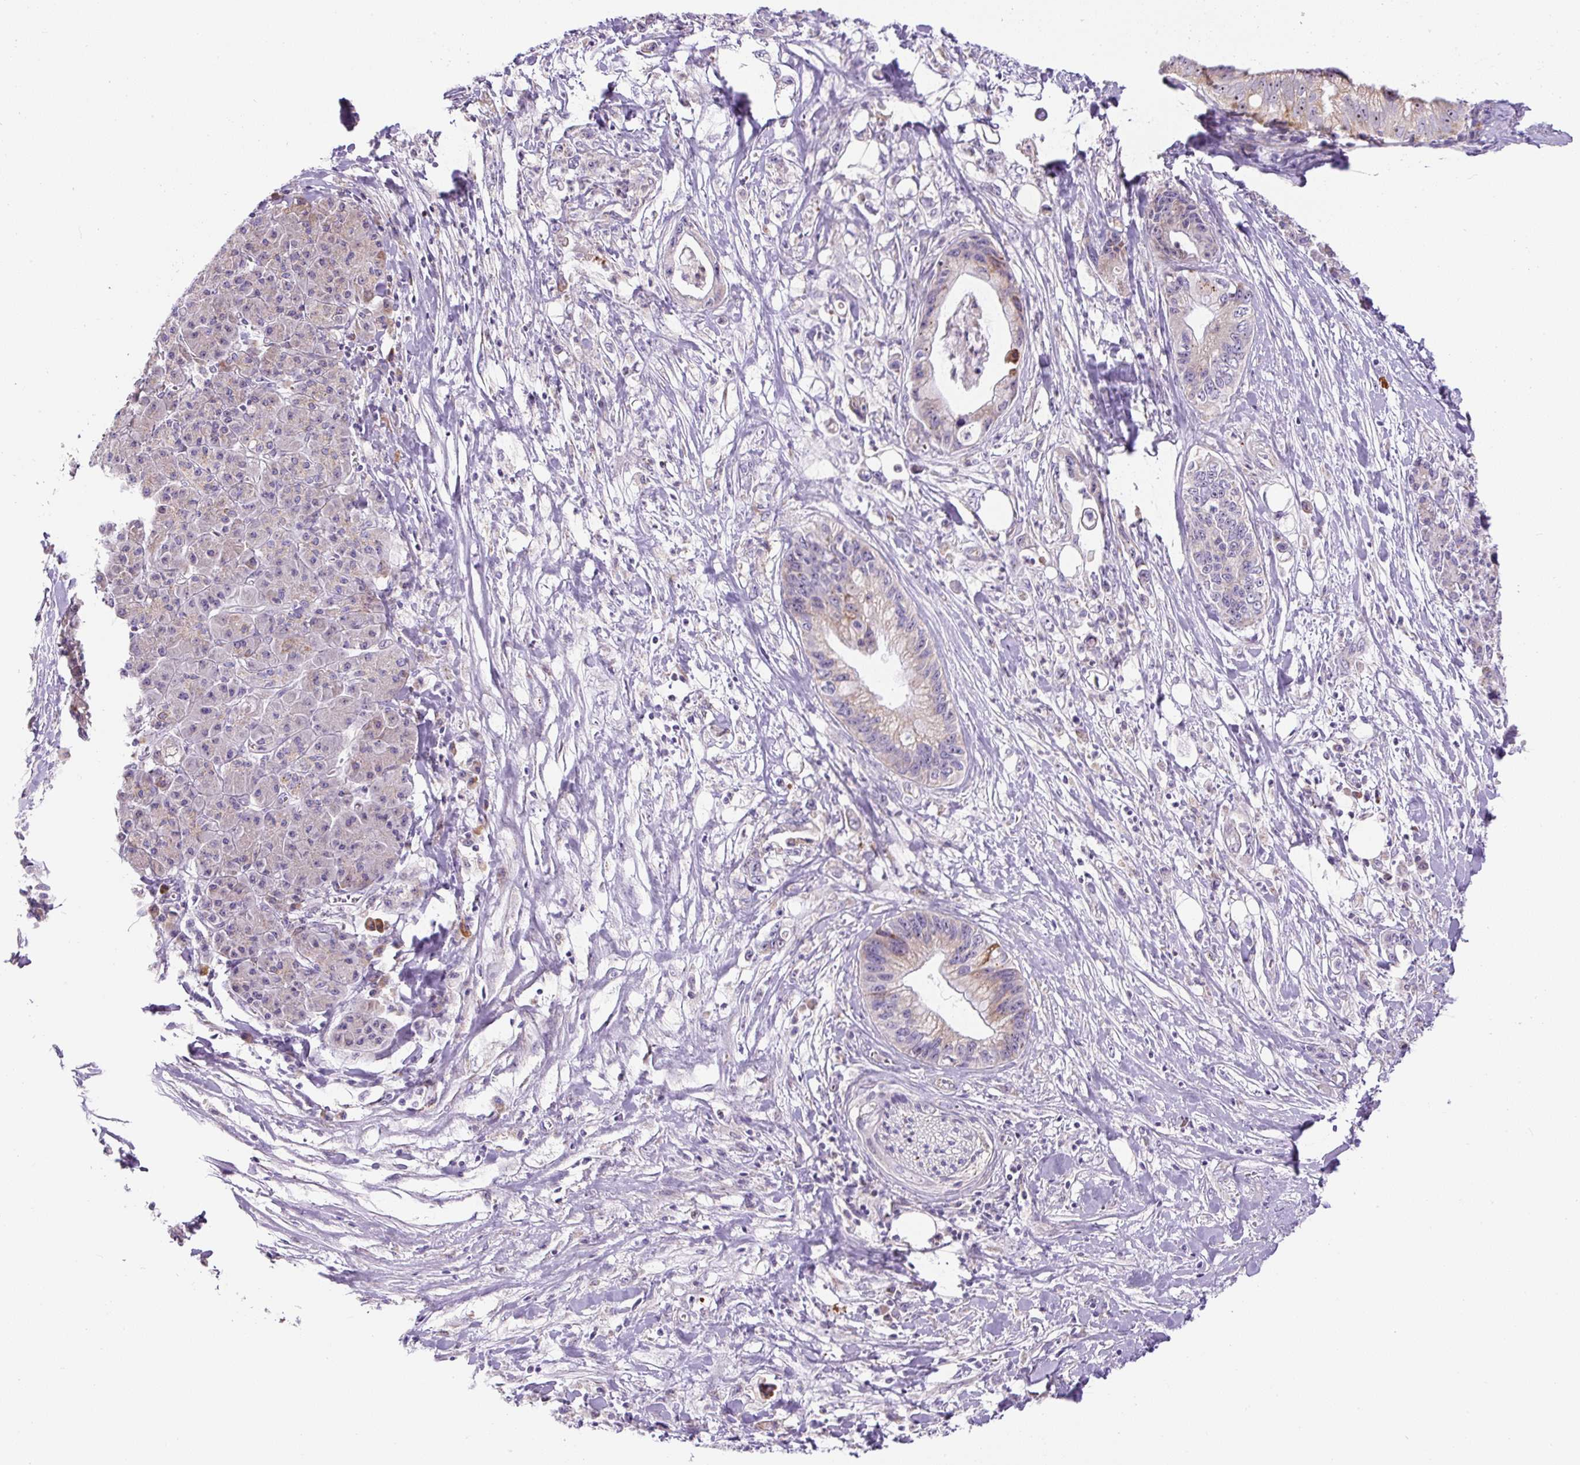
{"staining": {"intensity": "moderate", "quantity": "<25%", "location": "cytoplasmic/membranous"}, "tissue": "pancreatic cancer", "cell_type": "Tumor cells", "image_type": "cancer", "snomed": [{"axis": "morphology", "description": "Adenocarcinoma, NOS"}, {"axis": "topography", "description": "Pancreas"}], "caption": "Pancreatic adenocarcinoma tissue exhibits moderate cytoplasmic/membranous staining in about <25% of tumor cells, visualized by immunohistochemistry.", "gene": "ZNF596", "patient": {"sex": "male", "age": 61}}